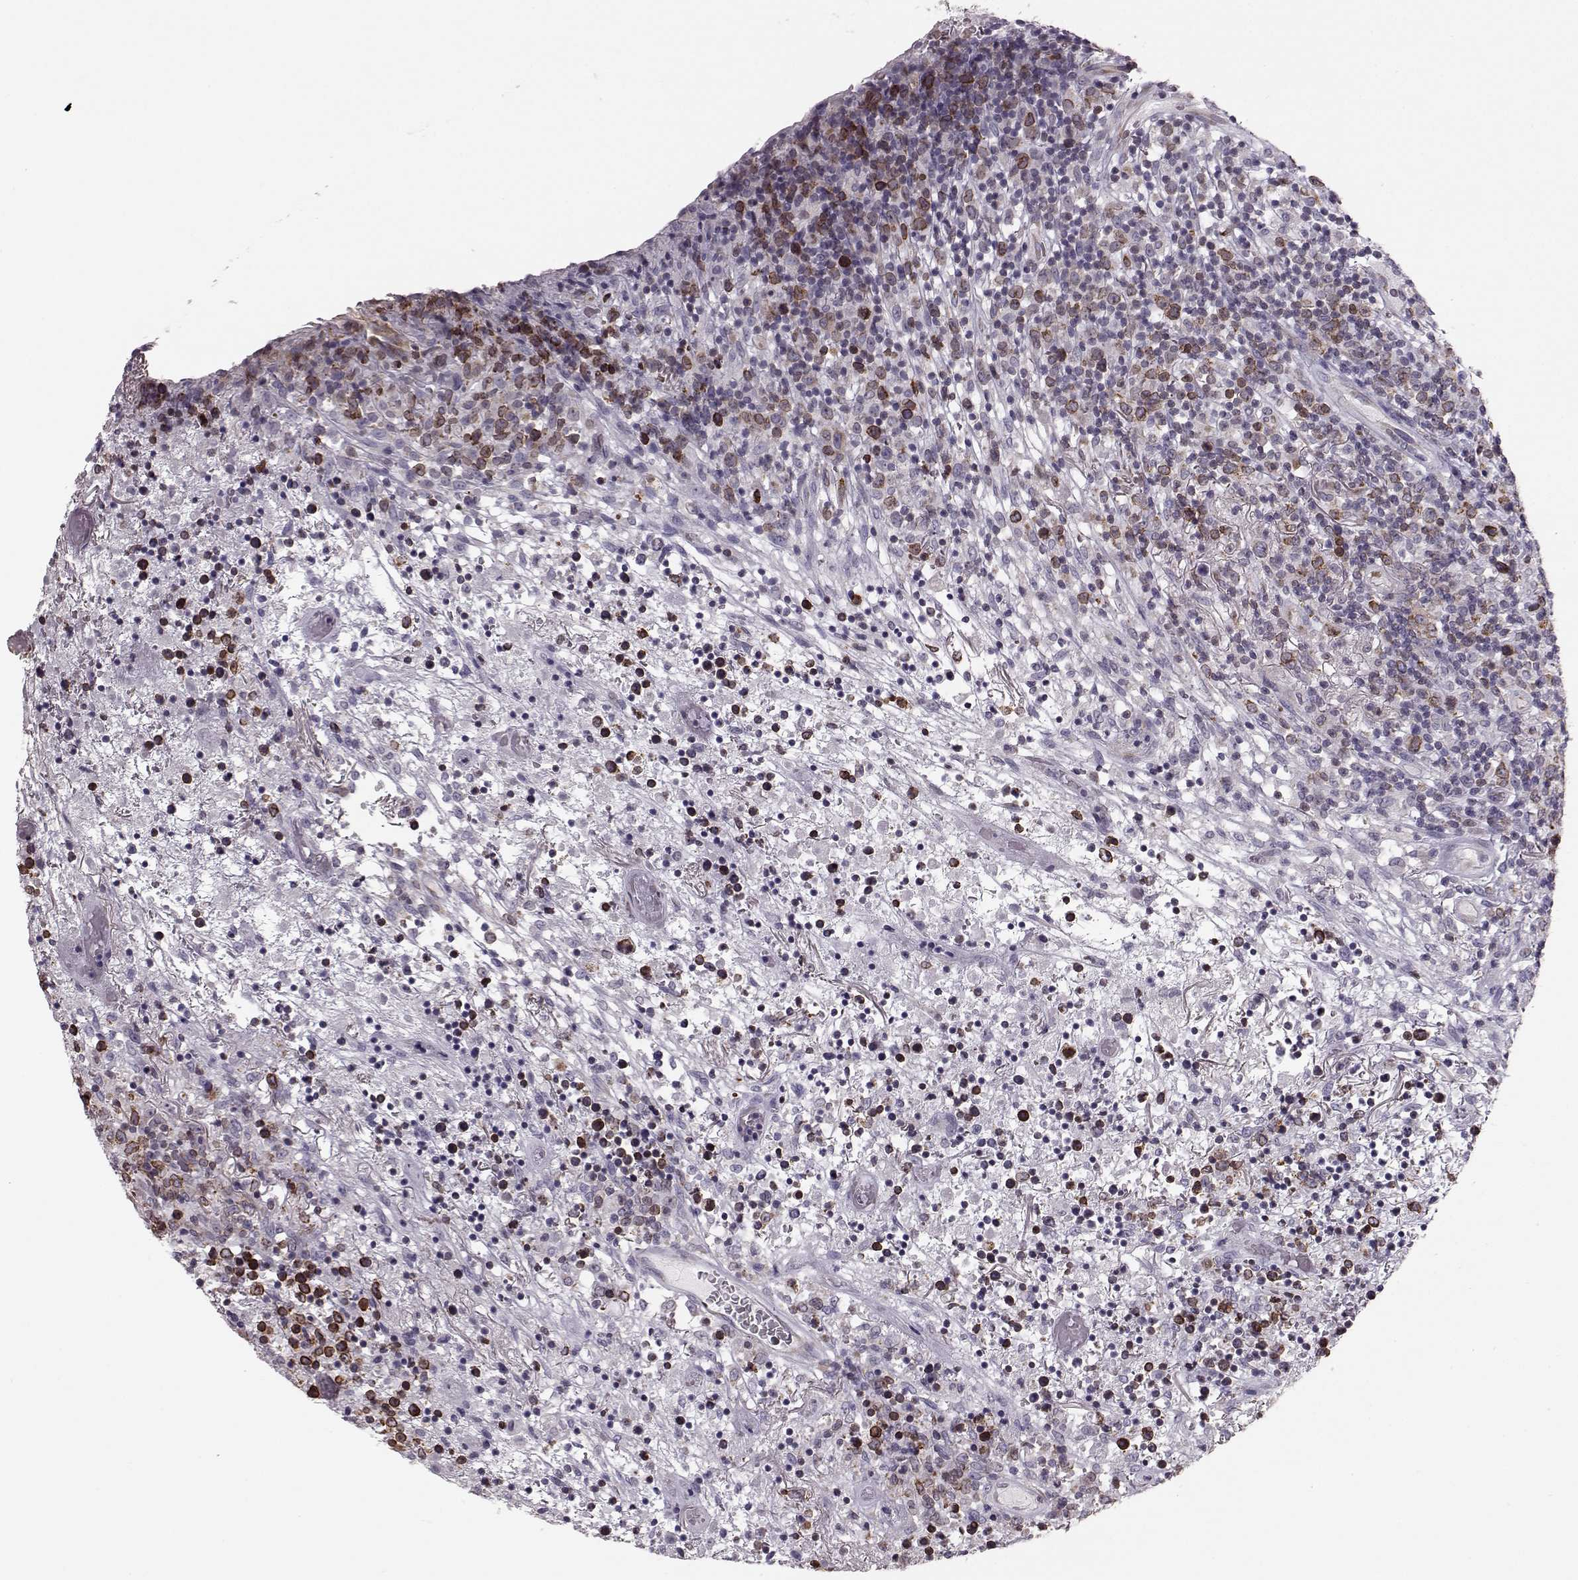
{"staining": {"intensity": "moderate", "quantity": "<25%", "location": "cytoplasmic/membranous"}, "tissue": "lymphoma", "cell_type": "Tumor cells", "image_type": "cancer", "snomed": [{"axis": "morphology", "description": "Malignant lymphoma, non-Hodgkin's type, High grade"}, {"axis": "topography", "description": "Lung"}], "caption": "Immunohistochemistry (IHC) of human lymphoma displays low levels of moderate cytoplasmic/membranous positivity in about <25% of tumor cells. The staining was performed using DAB to visualize the protein expression in brown, while the nuclei were stained in blue with hematoxylin (Magnification: 20x).", "gene": "ELOVL5", "patient": {"sex": "male", "age": 79}}